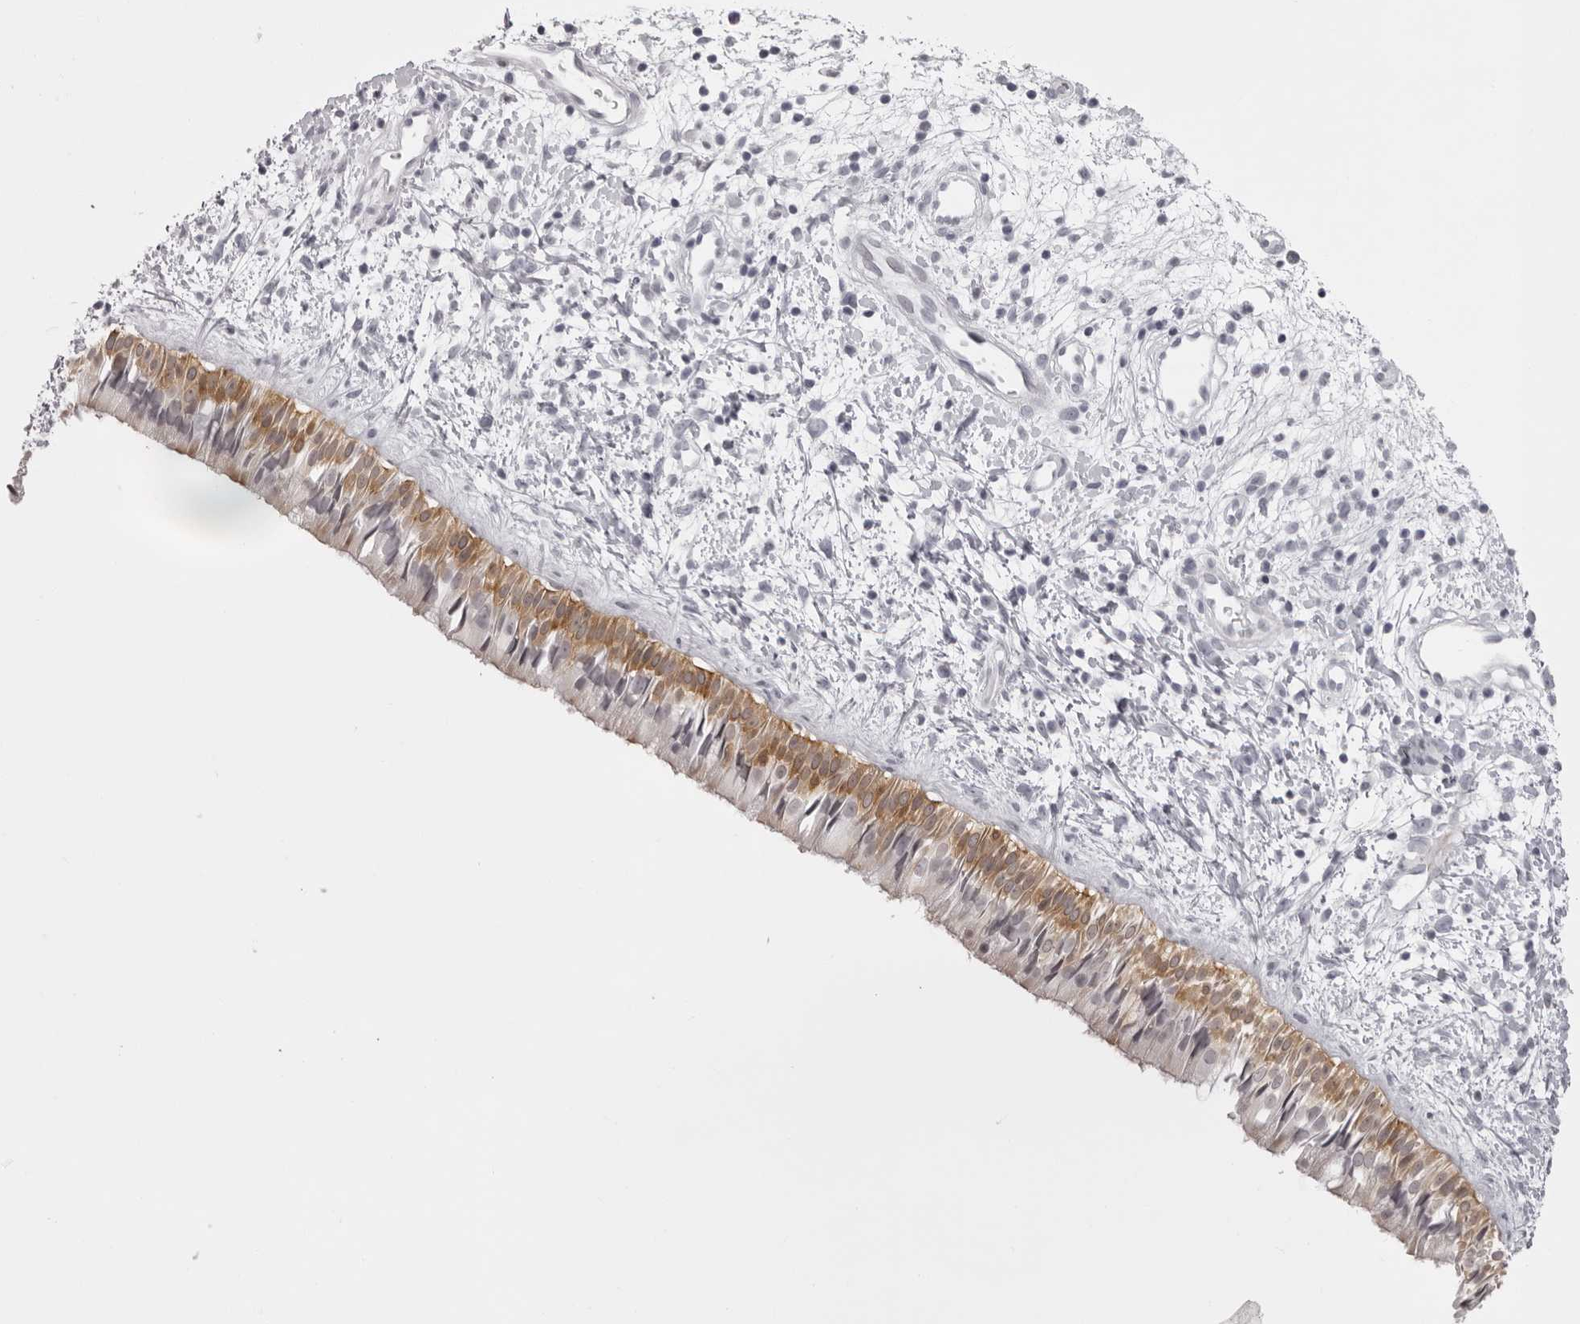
{"staining": {"intensity": "moderate", "quantity": ">75%", "location": "cytoplasmic/membranous"}, "tissue": "nasopharynx", "cell_type": "Respiratory epithelial cells", "image_type": "normal", "snomed": [{"axis": "morphology", "description": "Normal tissue, NOS"}, {"axis": "topography", "description": "Nasopharynx"}], "caption": "Brown immunohistochemical staining in unremarkable human nasopharynx exhibits moderate cytoplasmic/membranous staining in about >75% of respiratory epithelial cells.", "gene": "NUDT18", "patient": {"sex": "male", "age": 22}}